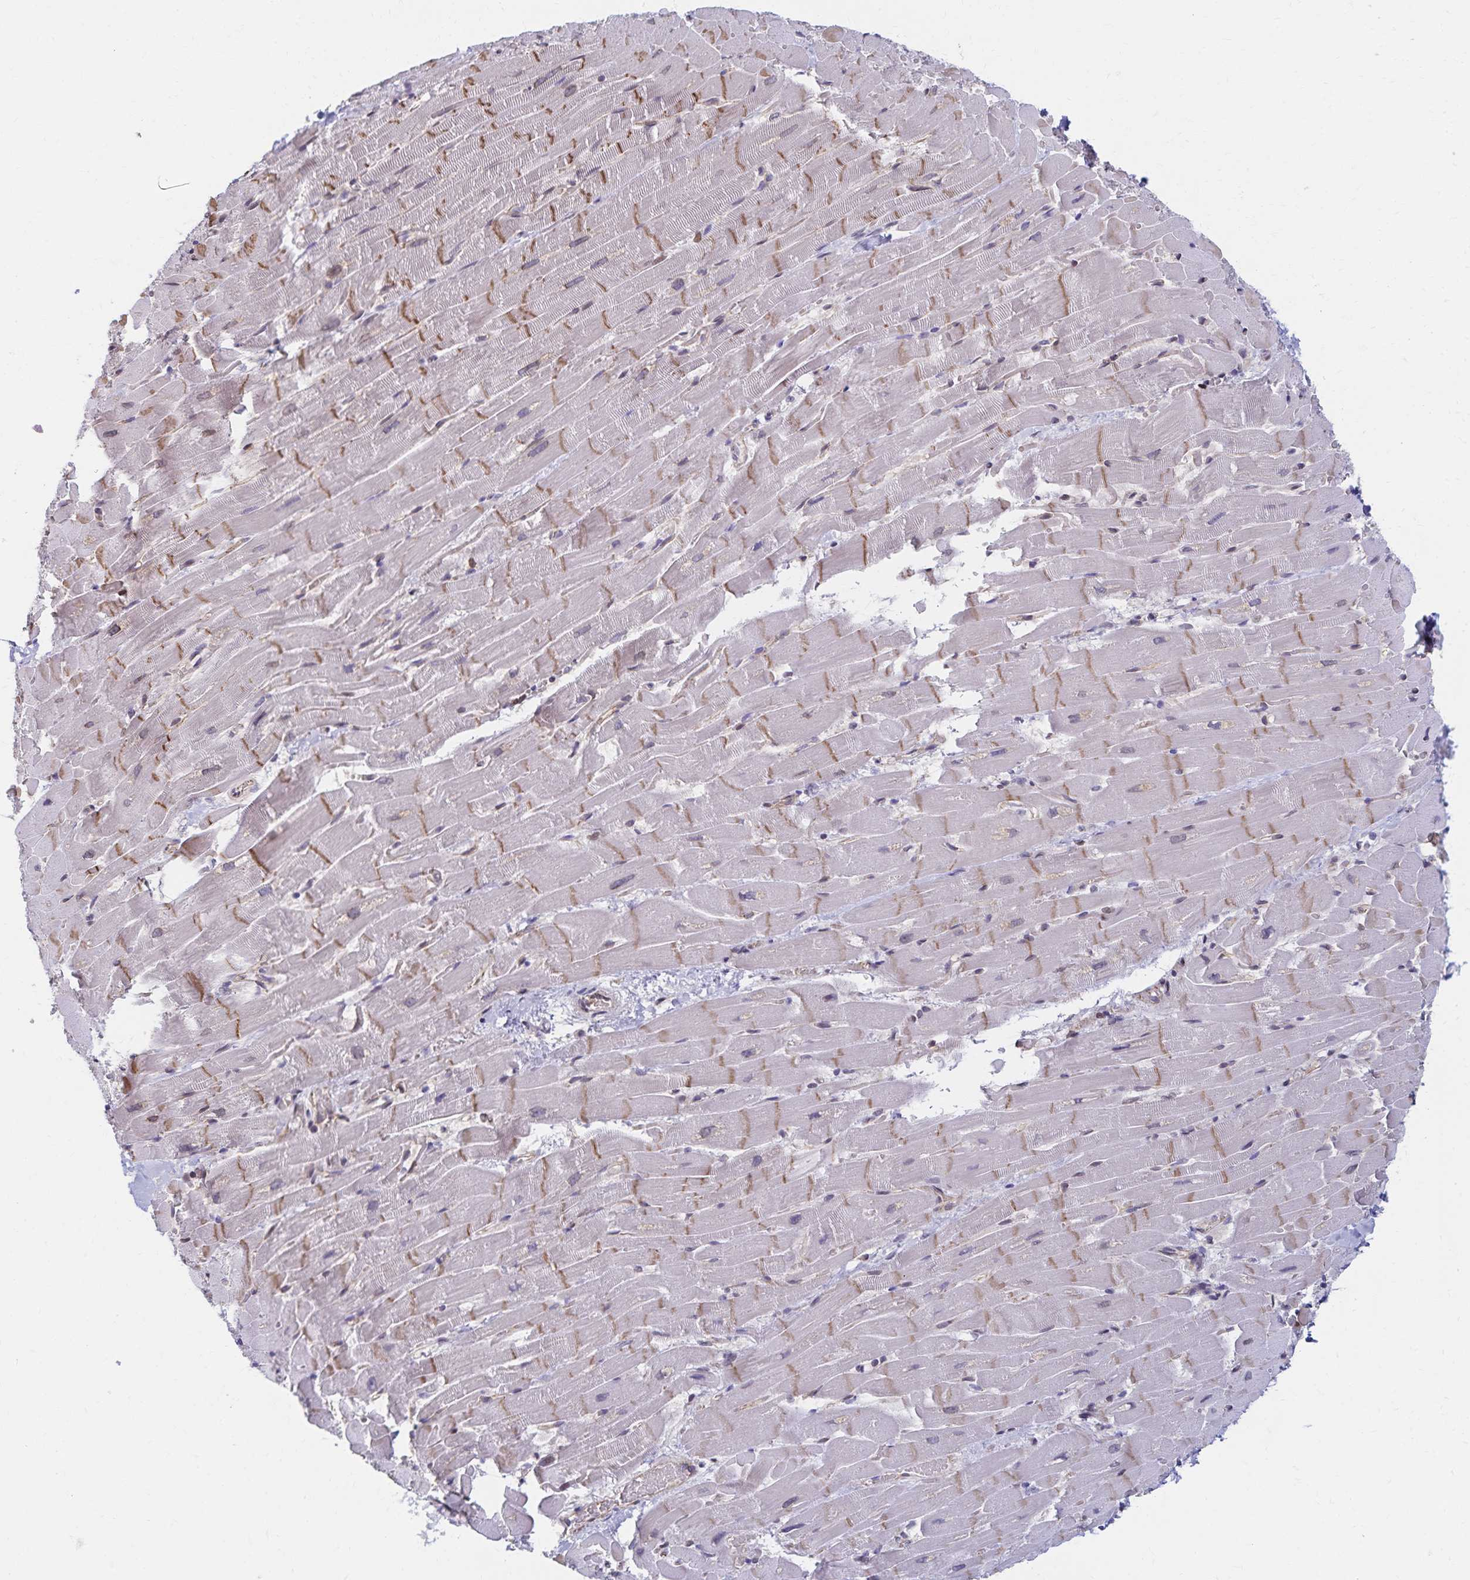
{"staining": {"intensity": "strong", "quantity": "25%-75%", "location": "cytoplasmic/membranous"}, "tissue": "heart muscle", "cell_type": "Cardiomyocytes", "image_type": "normal", "snomed": [{"axis": "morphology", "description": "Normal tissue, NOS"}, {"axis": "topography", "description": "Heart"}], "caption": "Immunohistochemistry (IHC) (DAB) staining of benign heart muscle demonstrates strong cytoplasmic/membranous protein staining in approximately 25%-75% of cardiomyocytes.", "gene": "RAB9B", "patient": {"sex": "male", "age": 37}}